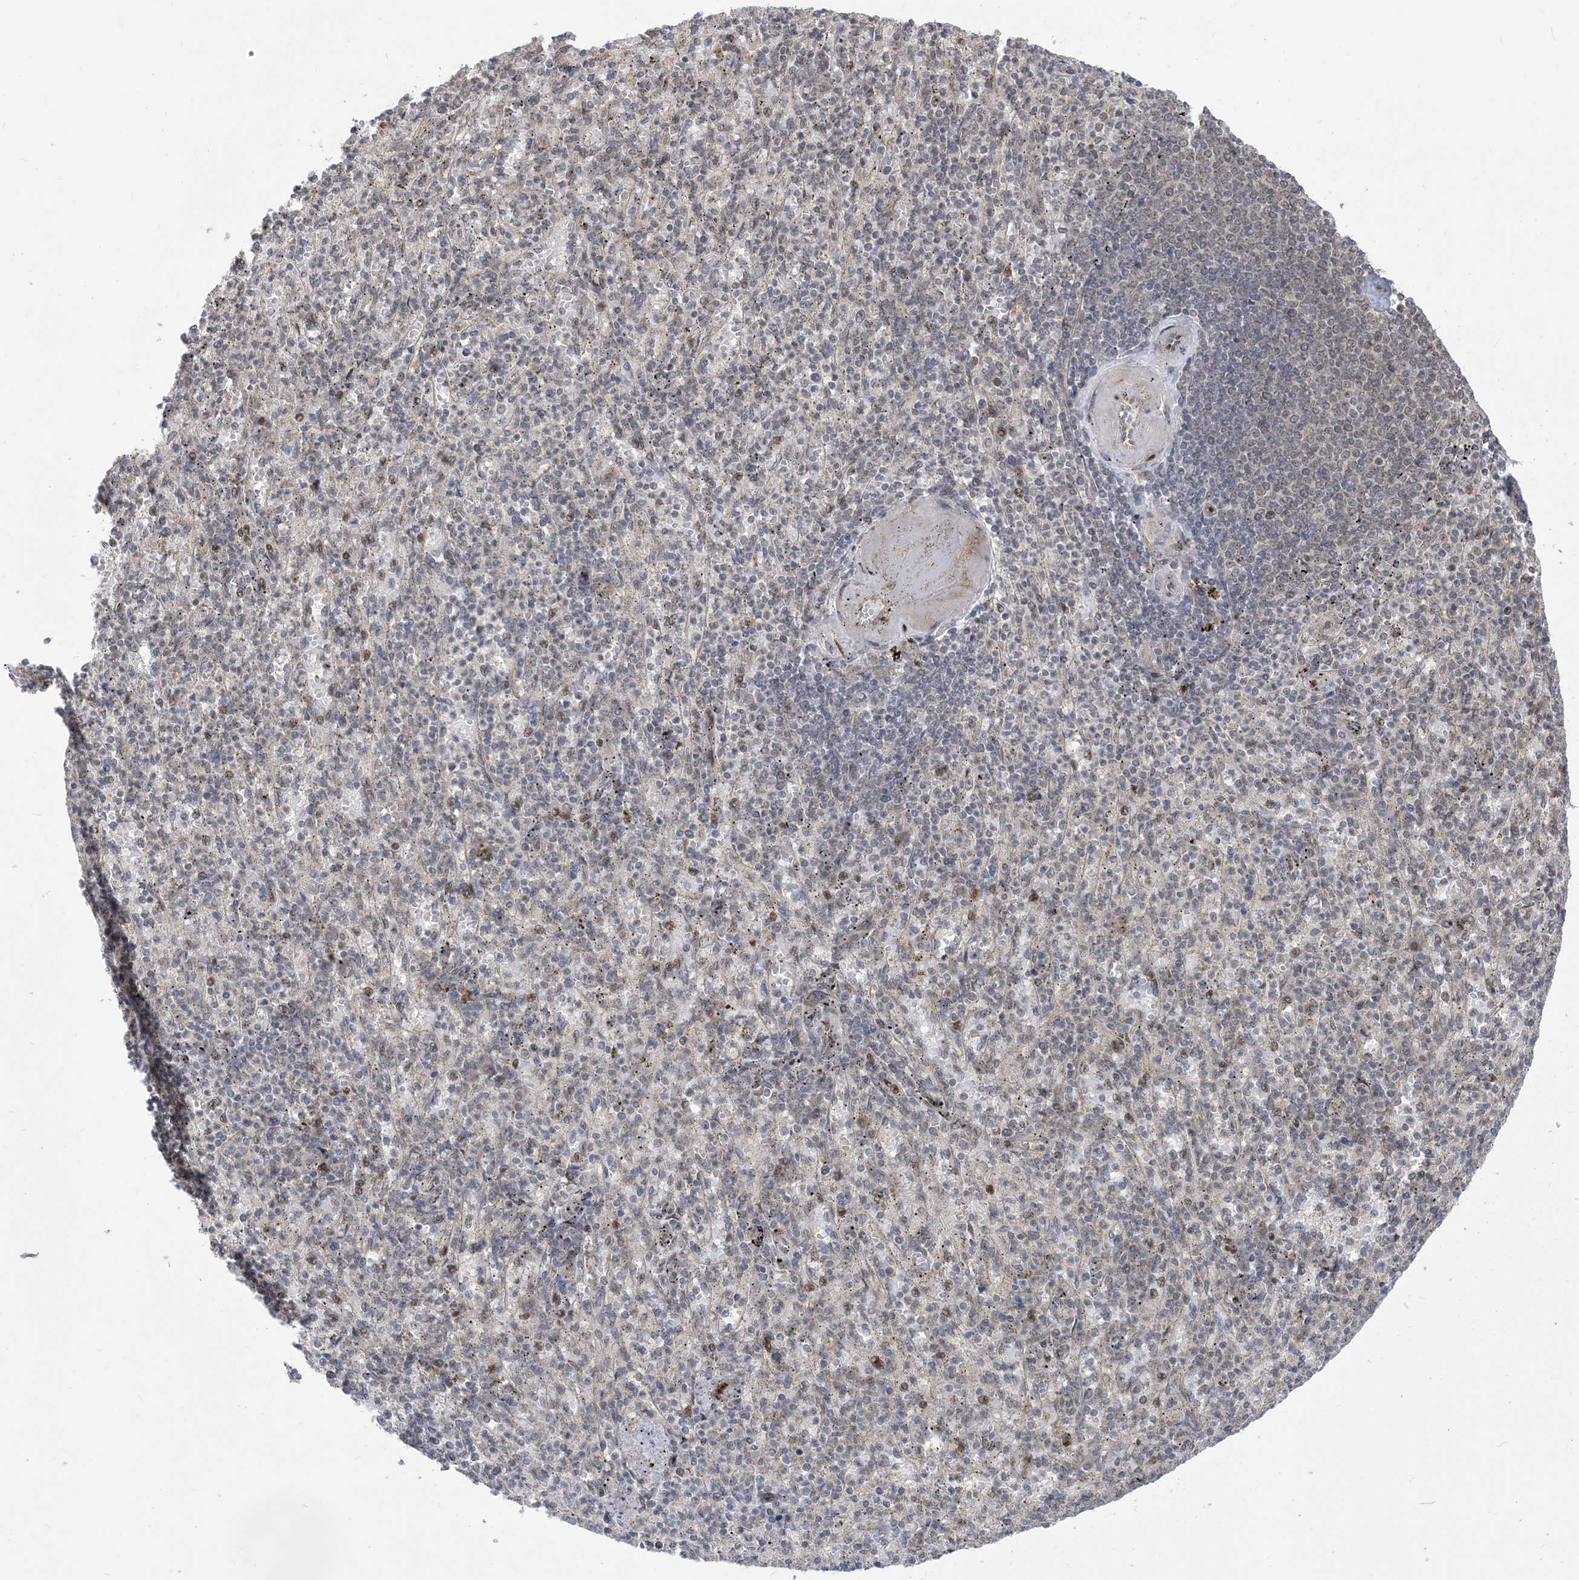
{"staining": {"intensity": "negative", "quantity": "none", "location": "none"}, "tissue": "spleen", "cell_type": "Cells in red pulp", "image_type": "normal", "snomed": [{"axis": "morphology", "description": "Normal tissue, NOS"}, {"axis": "topography", "description": "Spleen"}], "caption": "Immunohistochemistry (IHC) of benign spleen demonstrates no positivity in cells in red pulp.", "gene": "FAM9B", "patient": {"sex": "female", "age": 74}}